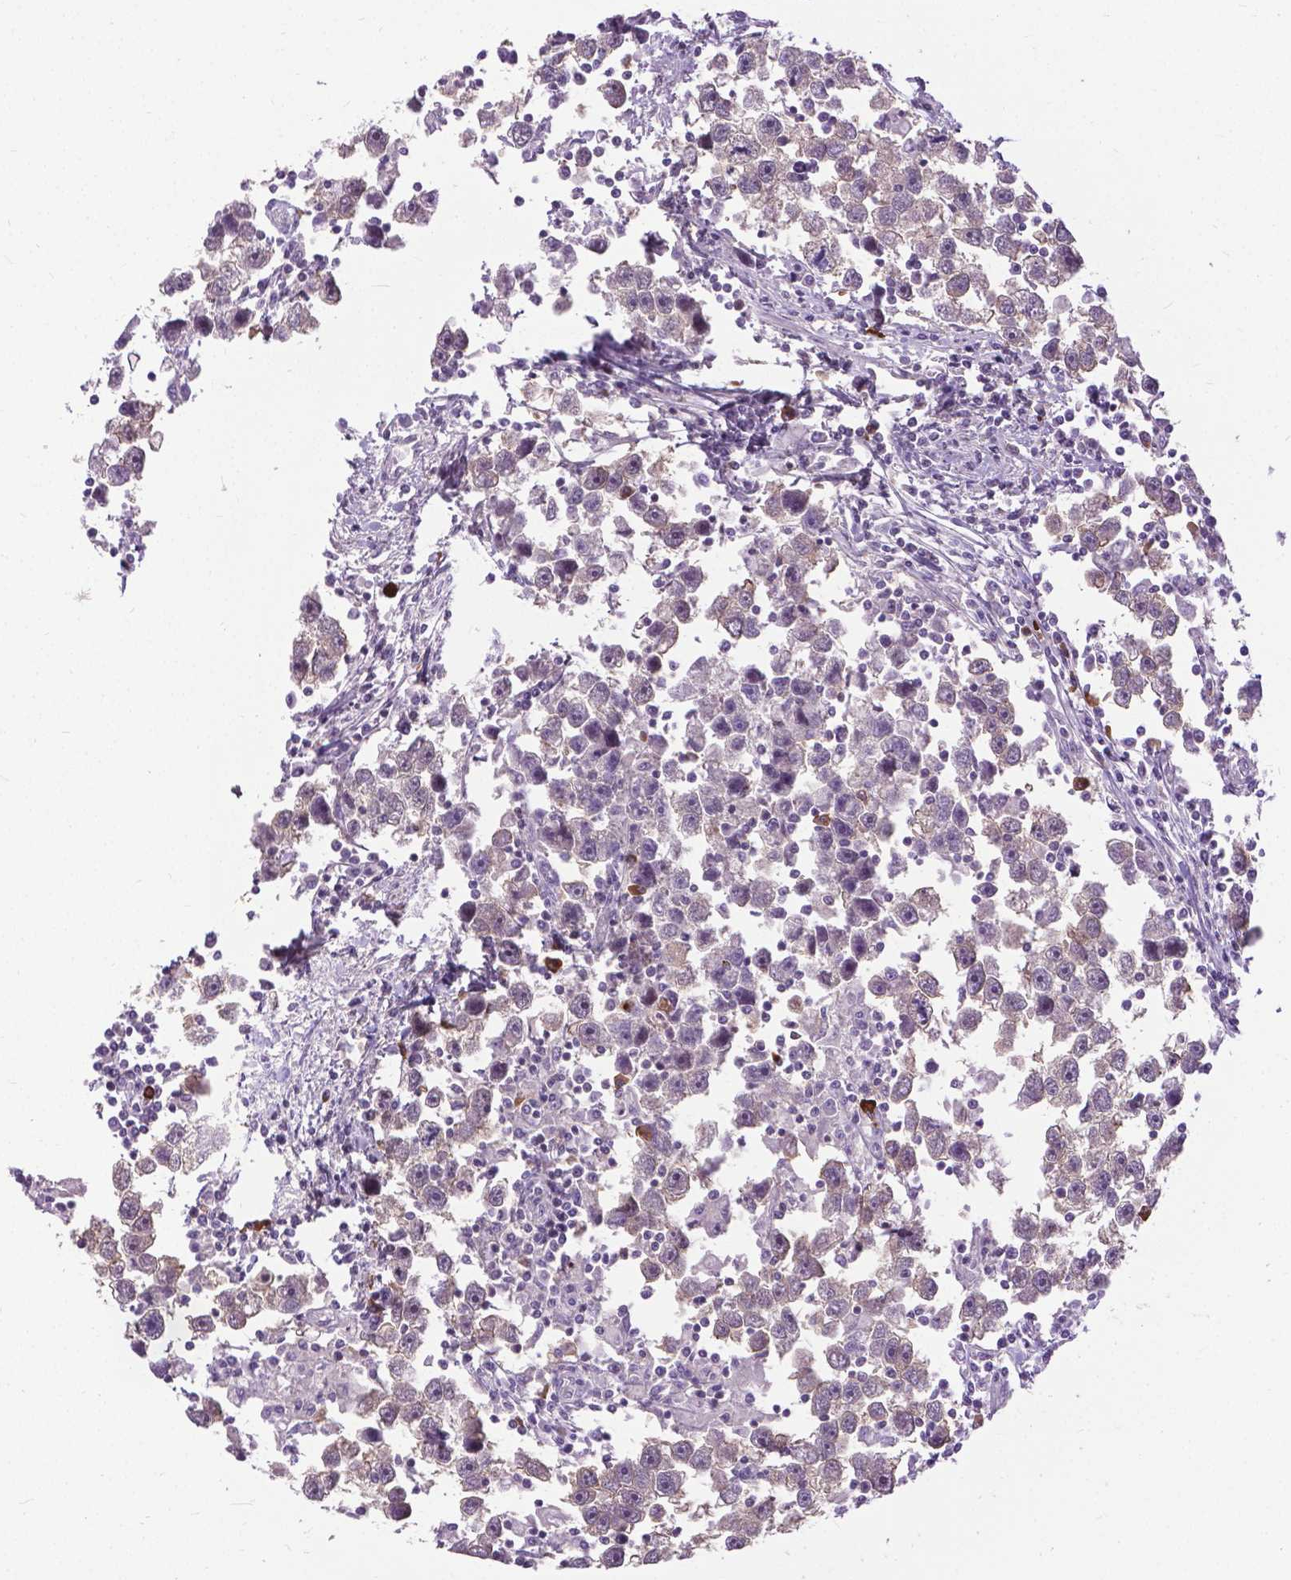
{"staining": {"intensity": "negative", "quantity": "none", "location": "none"}, "tissue": "testis cancer", "cell_type": "Tumor cells", "image_type": "cancer", "snomed": [{"axis": "morphology", "description": "Seminoma, NOS"}, {"axis": "topography", "description": "Testis"}], "caption": "Tumor cells are negative for protein expression in human testis cancer. (Brightfield microscopy of DAB IHC at high magnification).", "gene": "JAK3", "patient": {"sex": "male", "age": 30}}